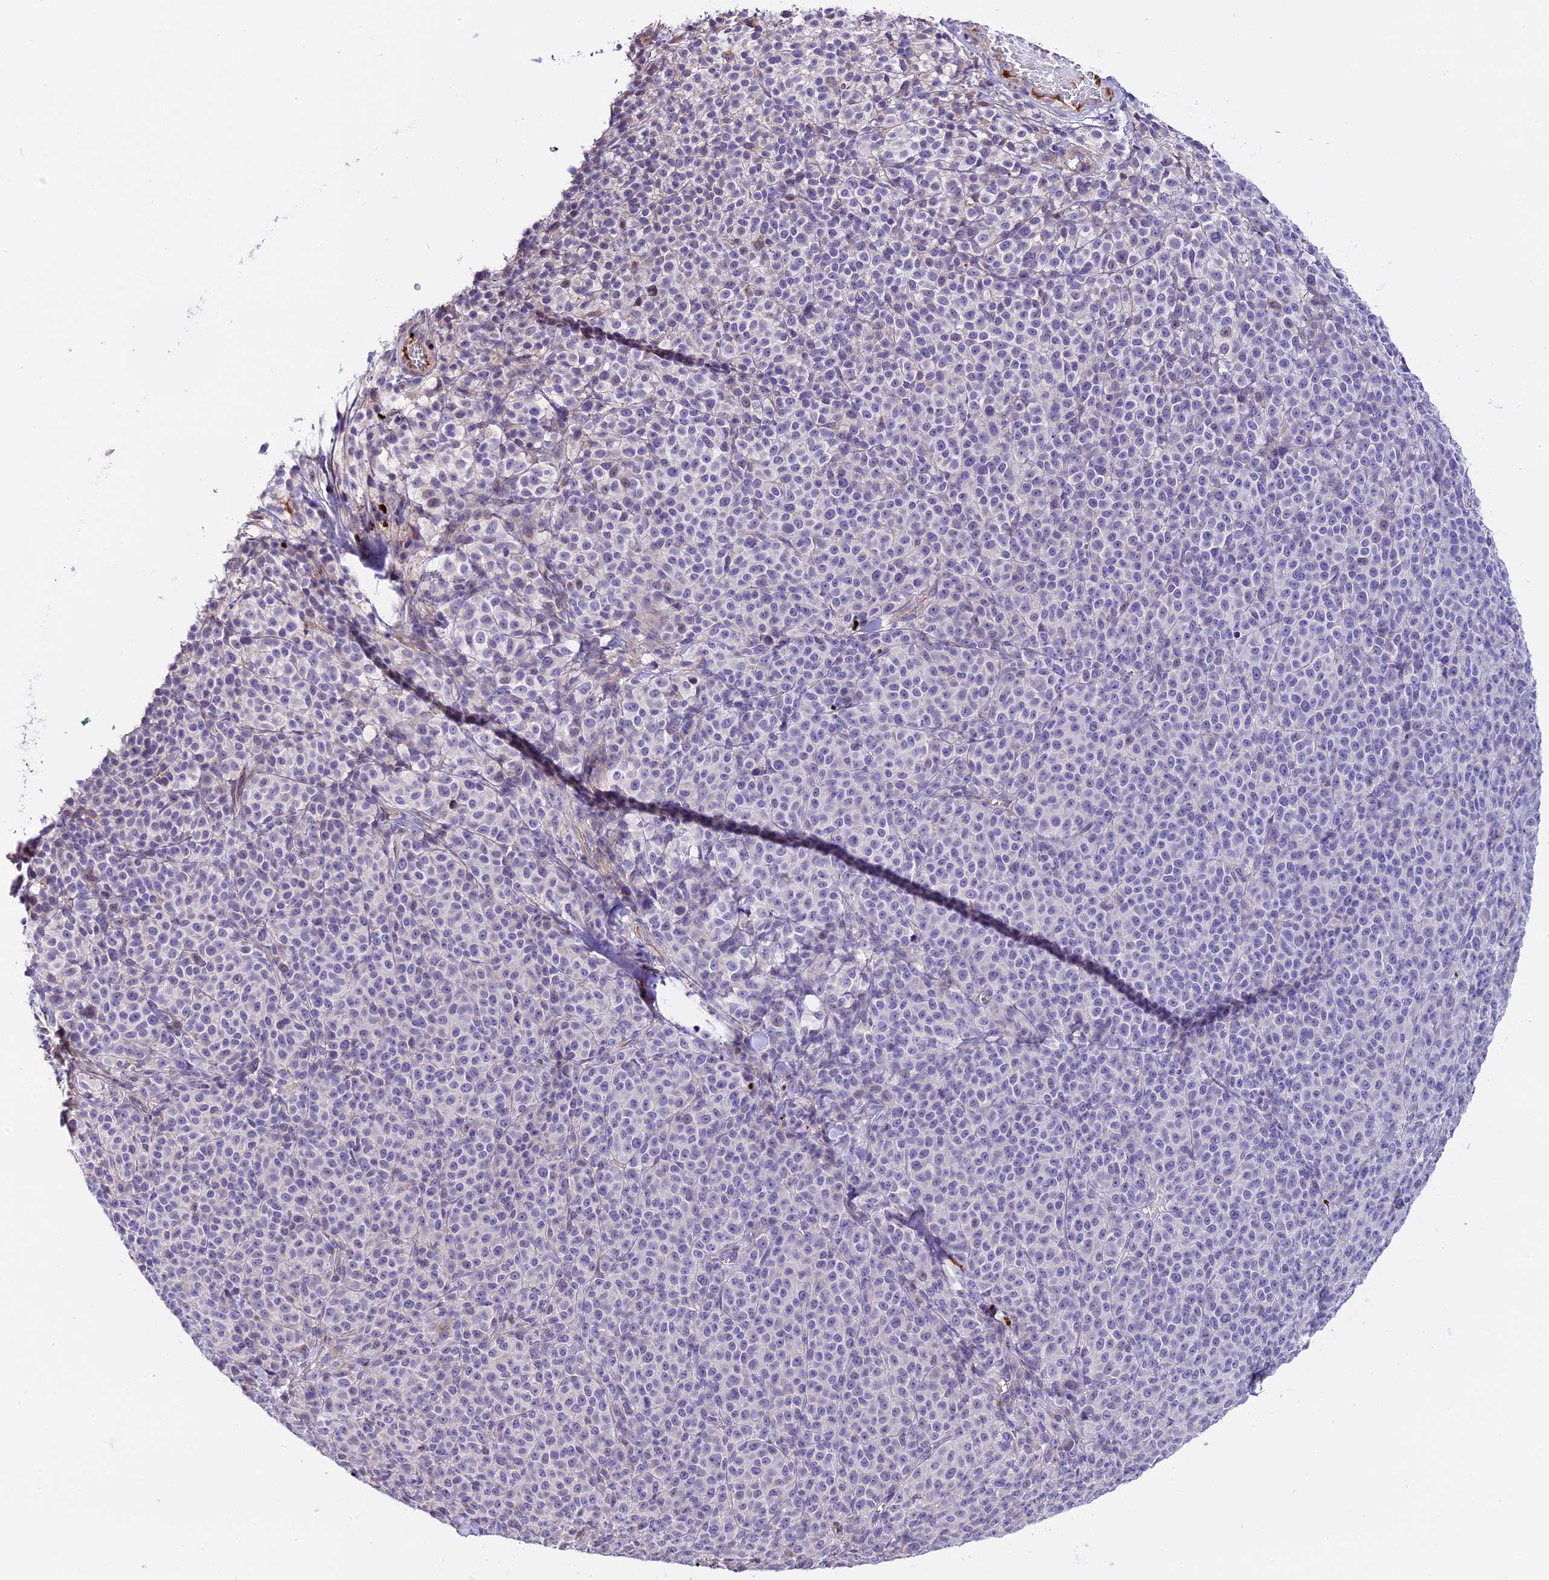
{"staining": {"intensity": "negative", "quantity": "none", "location": "none"}, "tissue": "melanoma", "cell_type": "Tumor cells", "image_type": "cancer", "snomed": [{"axis": "morphology", "description": "Normal tissue, NOS"}, {"axis": "morphology", "description": "Malignant melanoma, NOS"}, {"axis": "topography", "description": "Skin"}], "caption": "This is an IHC histopathology image of malignant melanoma. There is no positivity in tumor cells.", "gene": "MAP3K7CL", "patient": {"sex": "female", "age": 34}}